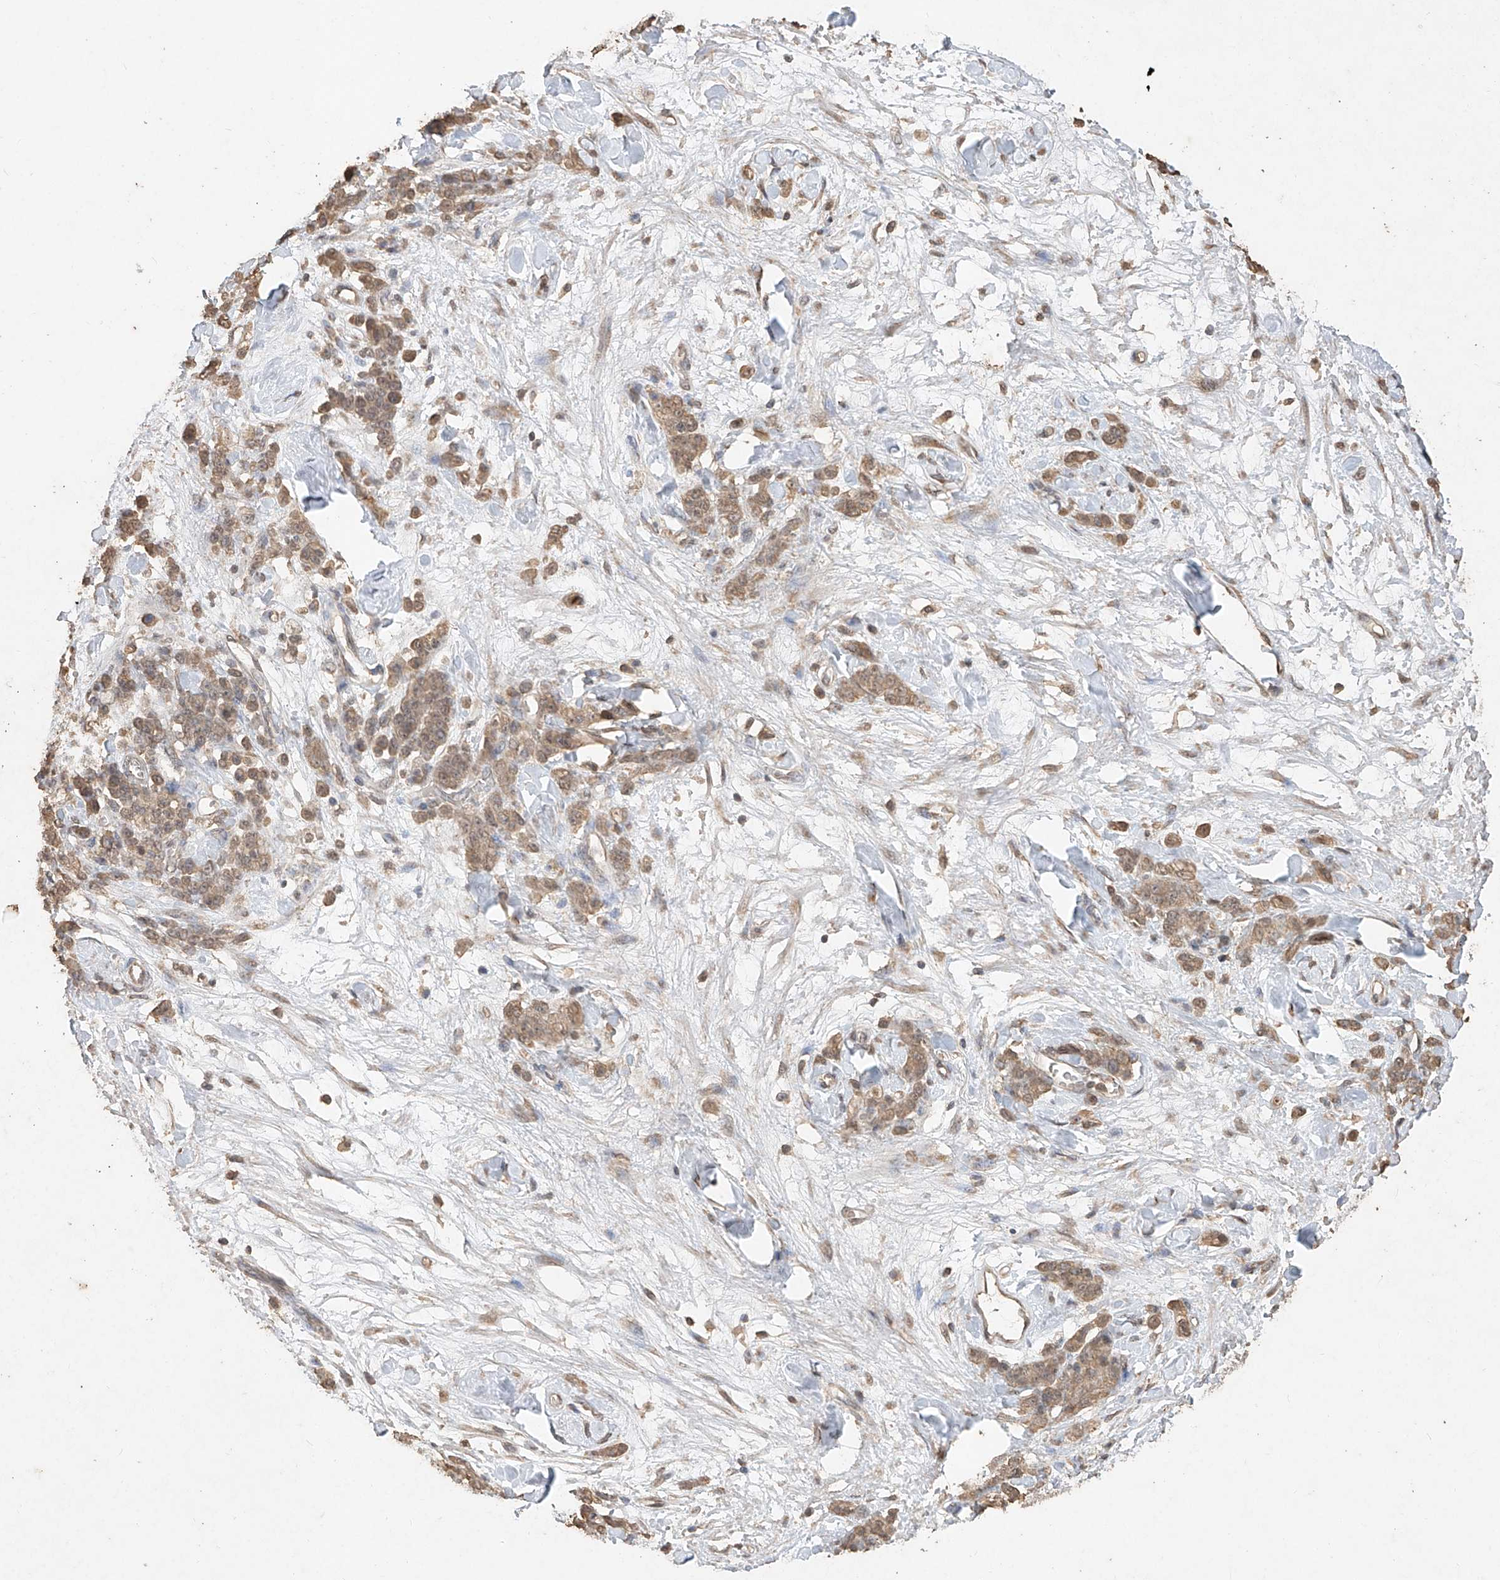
{"staining": {"intensity": "moderate", "quantity": ">75%", "location": "cytoplasmic/membranous,nuclear"}, "tissue": "stomach cancer", "cell_type": "Tumor cells", "image_type": "cancer", "snomed": [{"axis": "morphology", "description": "Normal tissue, NOS"}, {"axis": "morphology", "description": "Adenocarcinoma, NOS"}, {"axis": "topography", "description": "Stomach"}], "caption": "Stomach cancer (adenocarcinoma) stained with immunohistochemistry displays moderate cytoplasmic/membranous and nuclear positivity in about >75% of tumor cells.", "gene": "ELOVL1", "patient": {"sex": "male", "age": 82}}